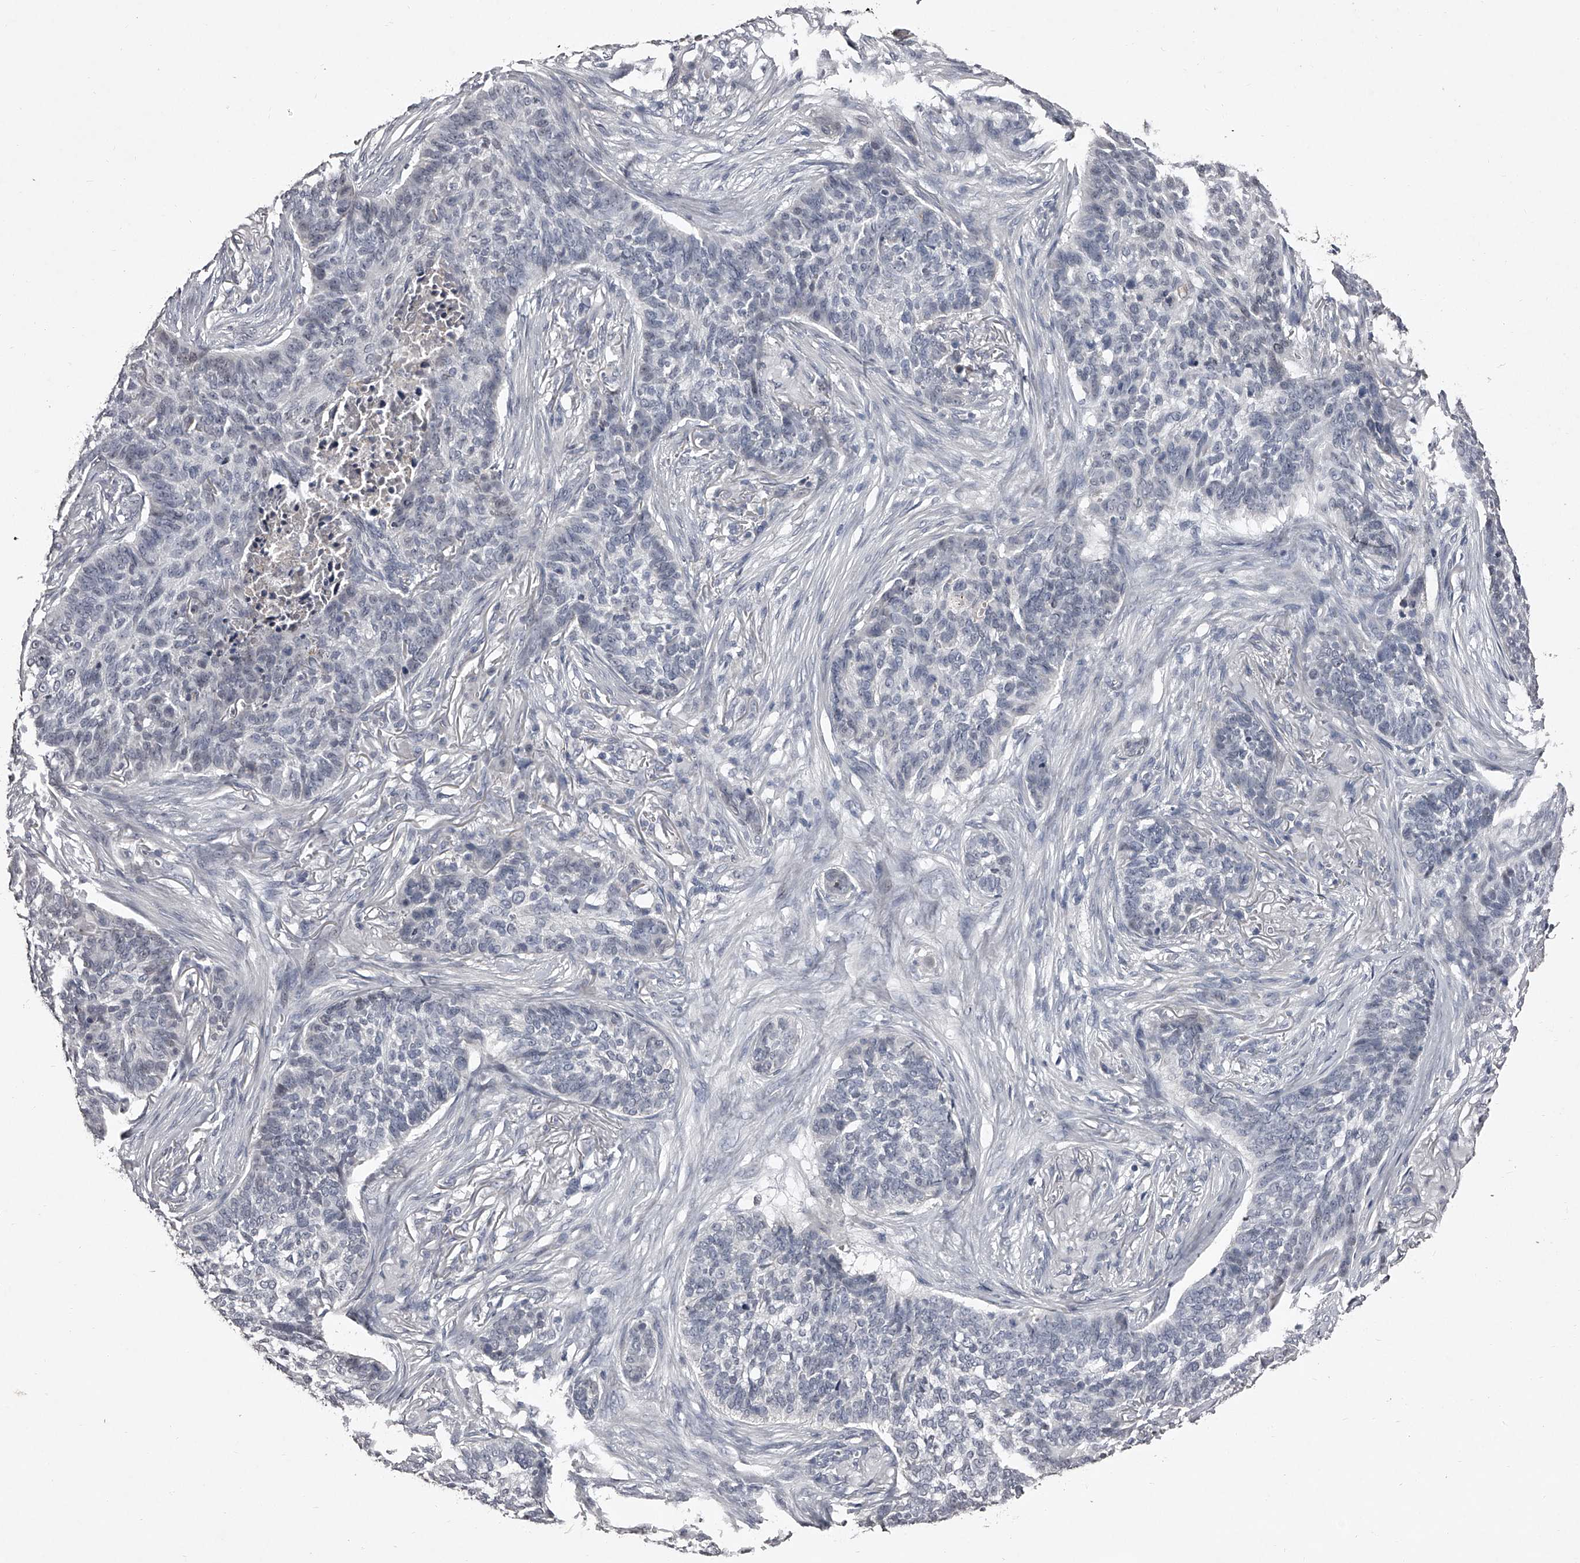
{"staining": {"intensity": "negative", "quantity": "none", "location": "none"}, "tissue": "skin cancer", "cell_type": "Tumor cells", "image_type": "cancer", "snomed": [{"axis": "morphology", "description": "Basal cell carcinoma"}, {"axis": "topography", "description": "Skin"}], "caption": "The image shows no staining of tumor cells in basal cell carcinoma (skin).", "gene": "NT5DC1", "patient": {"sex": "male", "age": 85}}